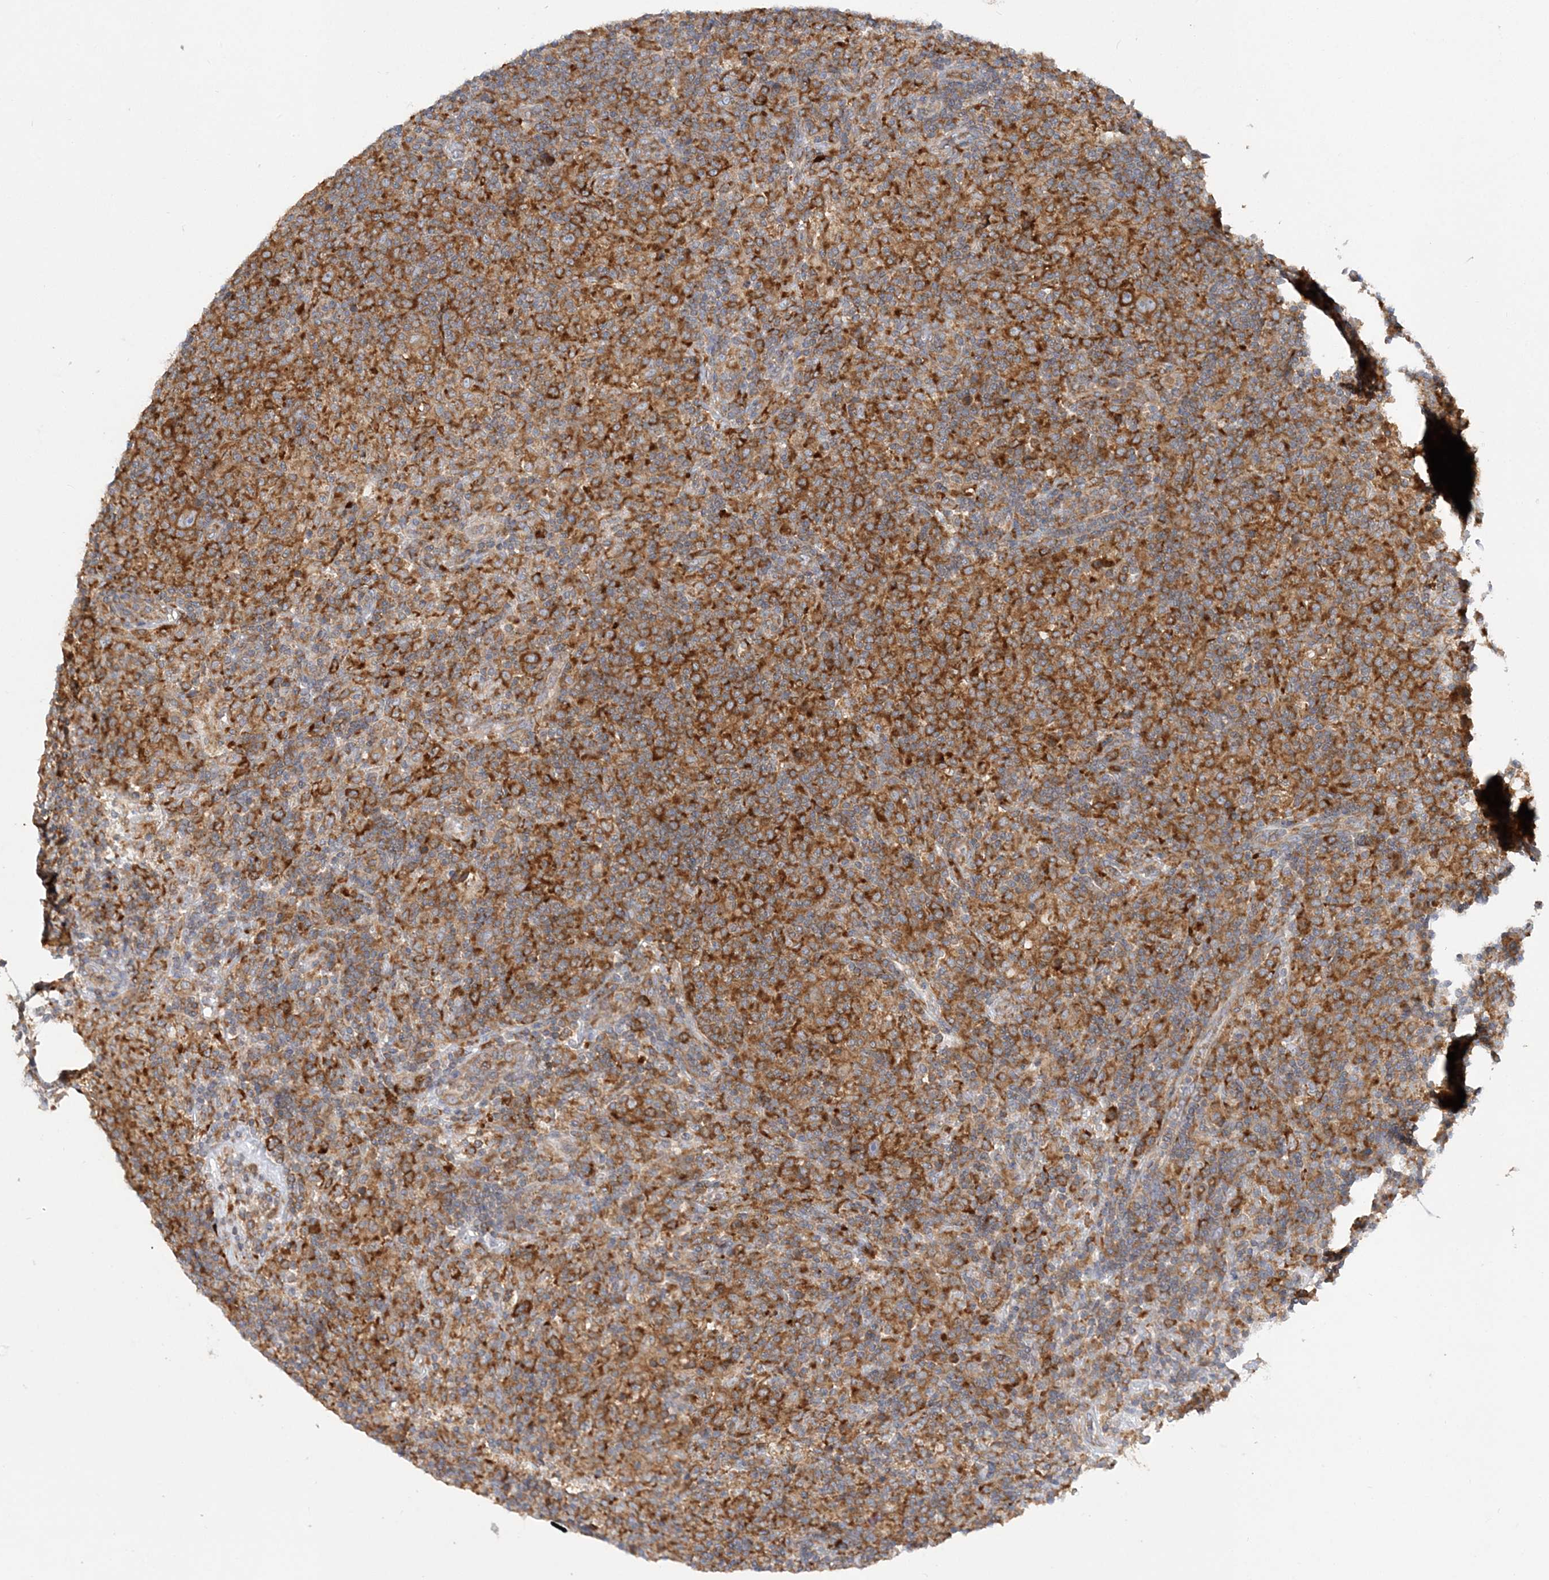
{"staining": {"intensity": "strong", "quantity": ">75%", "location": "cytoplasmic/membranous"}, "tissue": "lymphoma", "cell_type": "Tumor cells", "image_type": "cancer", "snomed": [{"axis": "morphology", "description": "Hodgkin's disease, NOS"}, {"axis": "topography", "description": "Lymph node"}], "caption": "There is high levels of strong cytoplasmic/membranous staining in tumor cells of Hodgkin's disease, as demonstrated by immunohistochemical staining (brown color).", "gene": "LARP4B", "patient": {"sex": "male", "age": 70}}